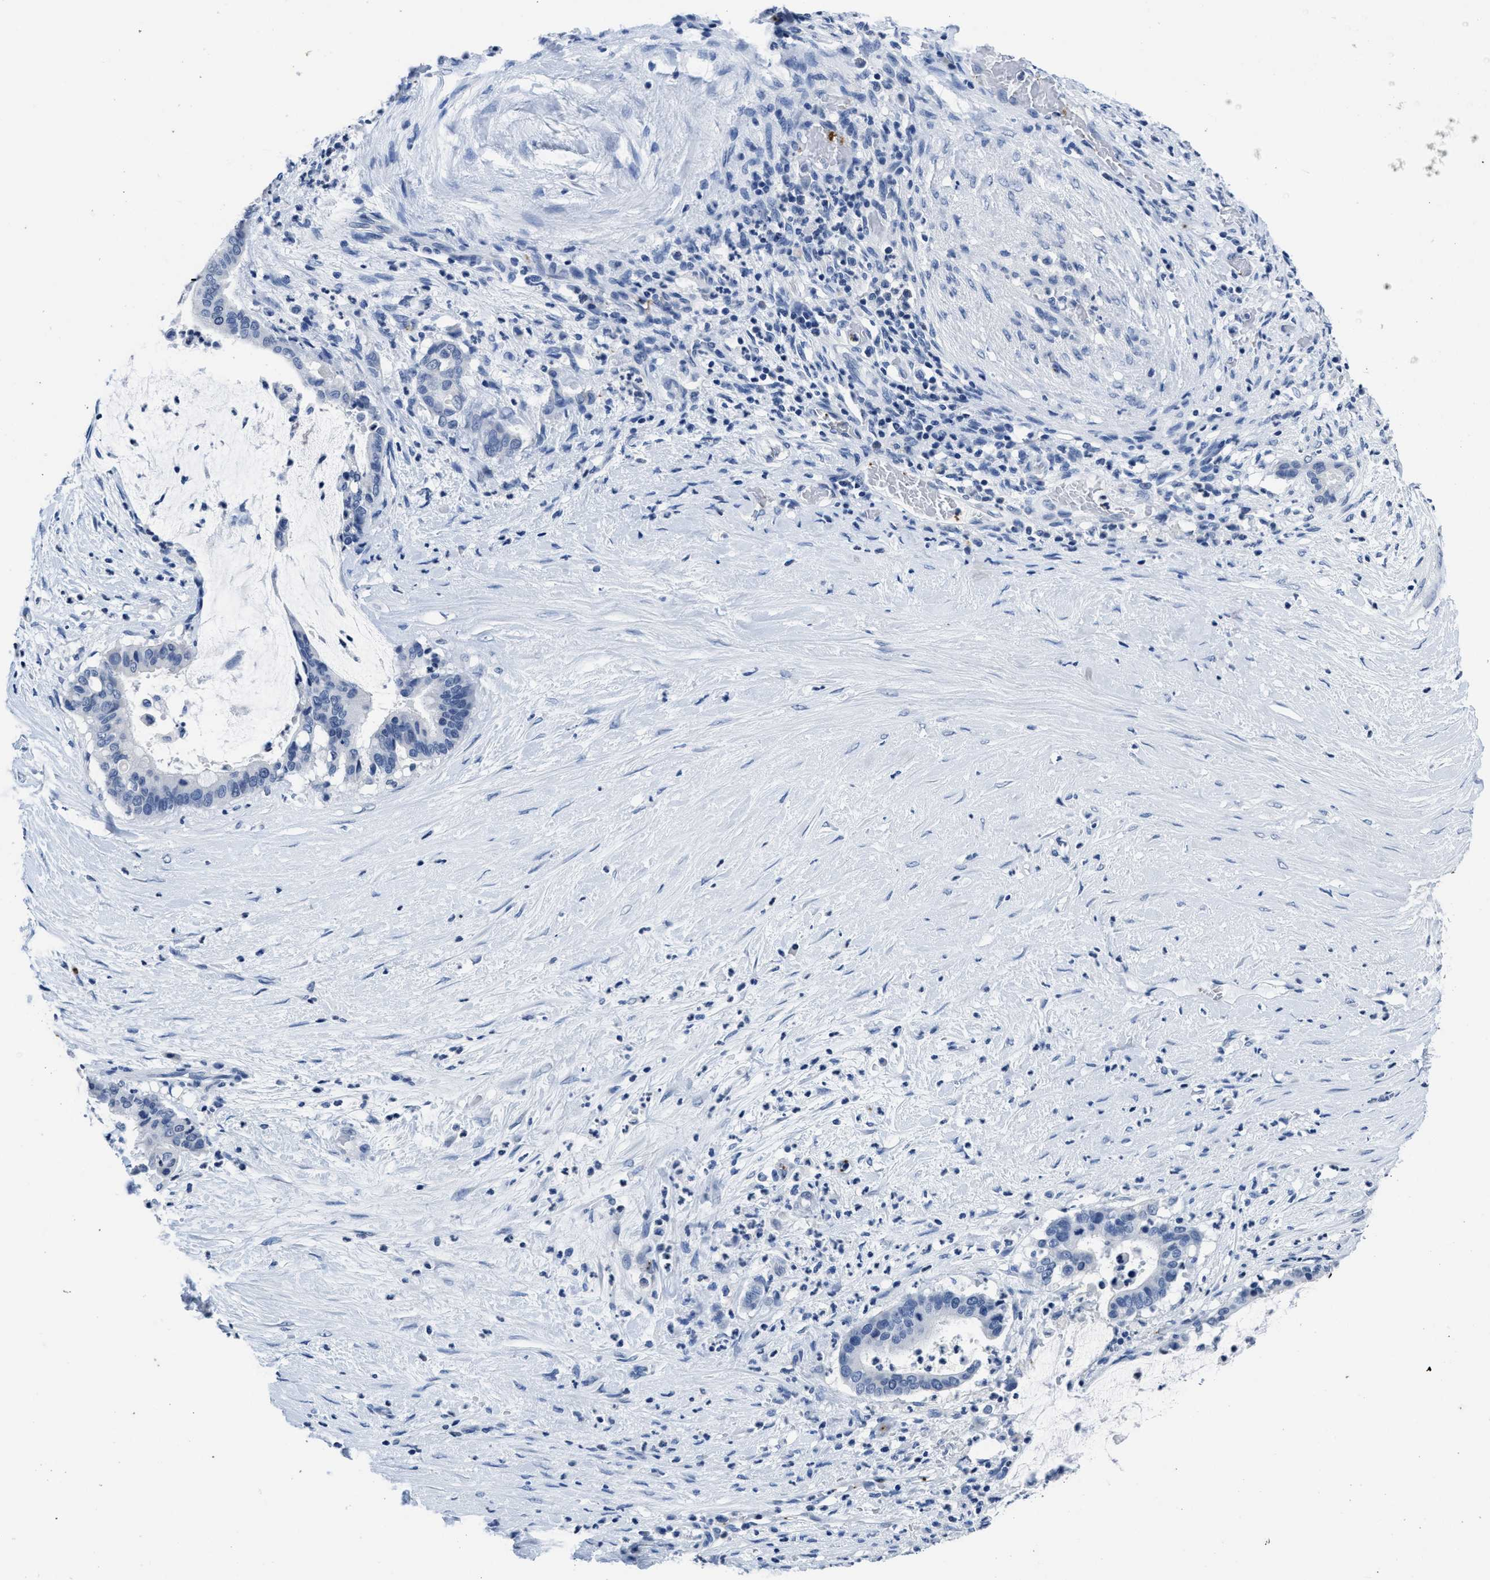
{"staining": {"intensity": "negative", "quantity": "none", "location": "none"}, "tissue": "pancreatic cancer", "cell_type": "Tumor cells", "image_type": "cancer", "snomed": [{"axis": "morphology", "description": "Adenocarcinoma, NOS"}, {"axis": "topography", "description": "Pancreas"}], "caption": "This is an immunohistochemistry (IHC) histopathology image of adenocarcinoma (pancreatic). There is no positivity in tumor cells.", "gene": "ITGA2B", "patient": {"sex": "male", "age": 41}}